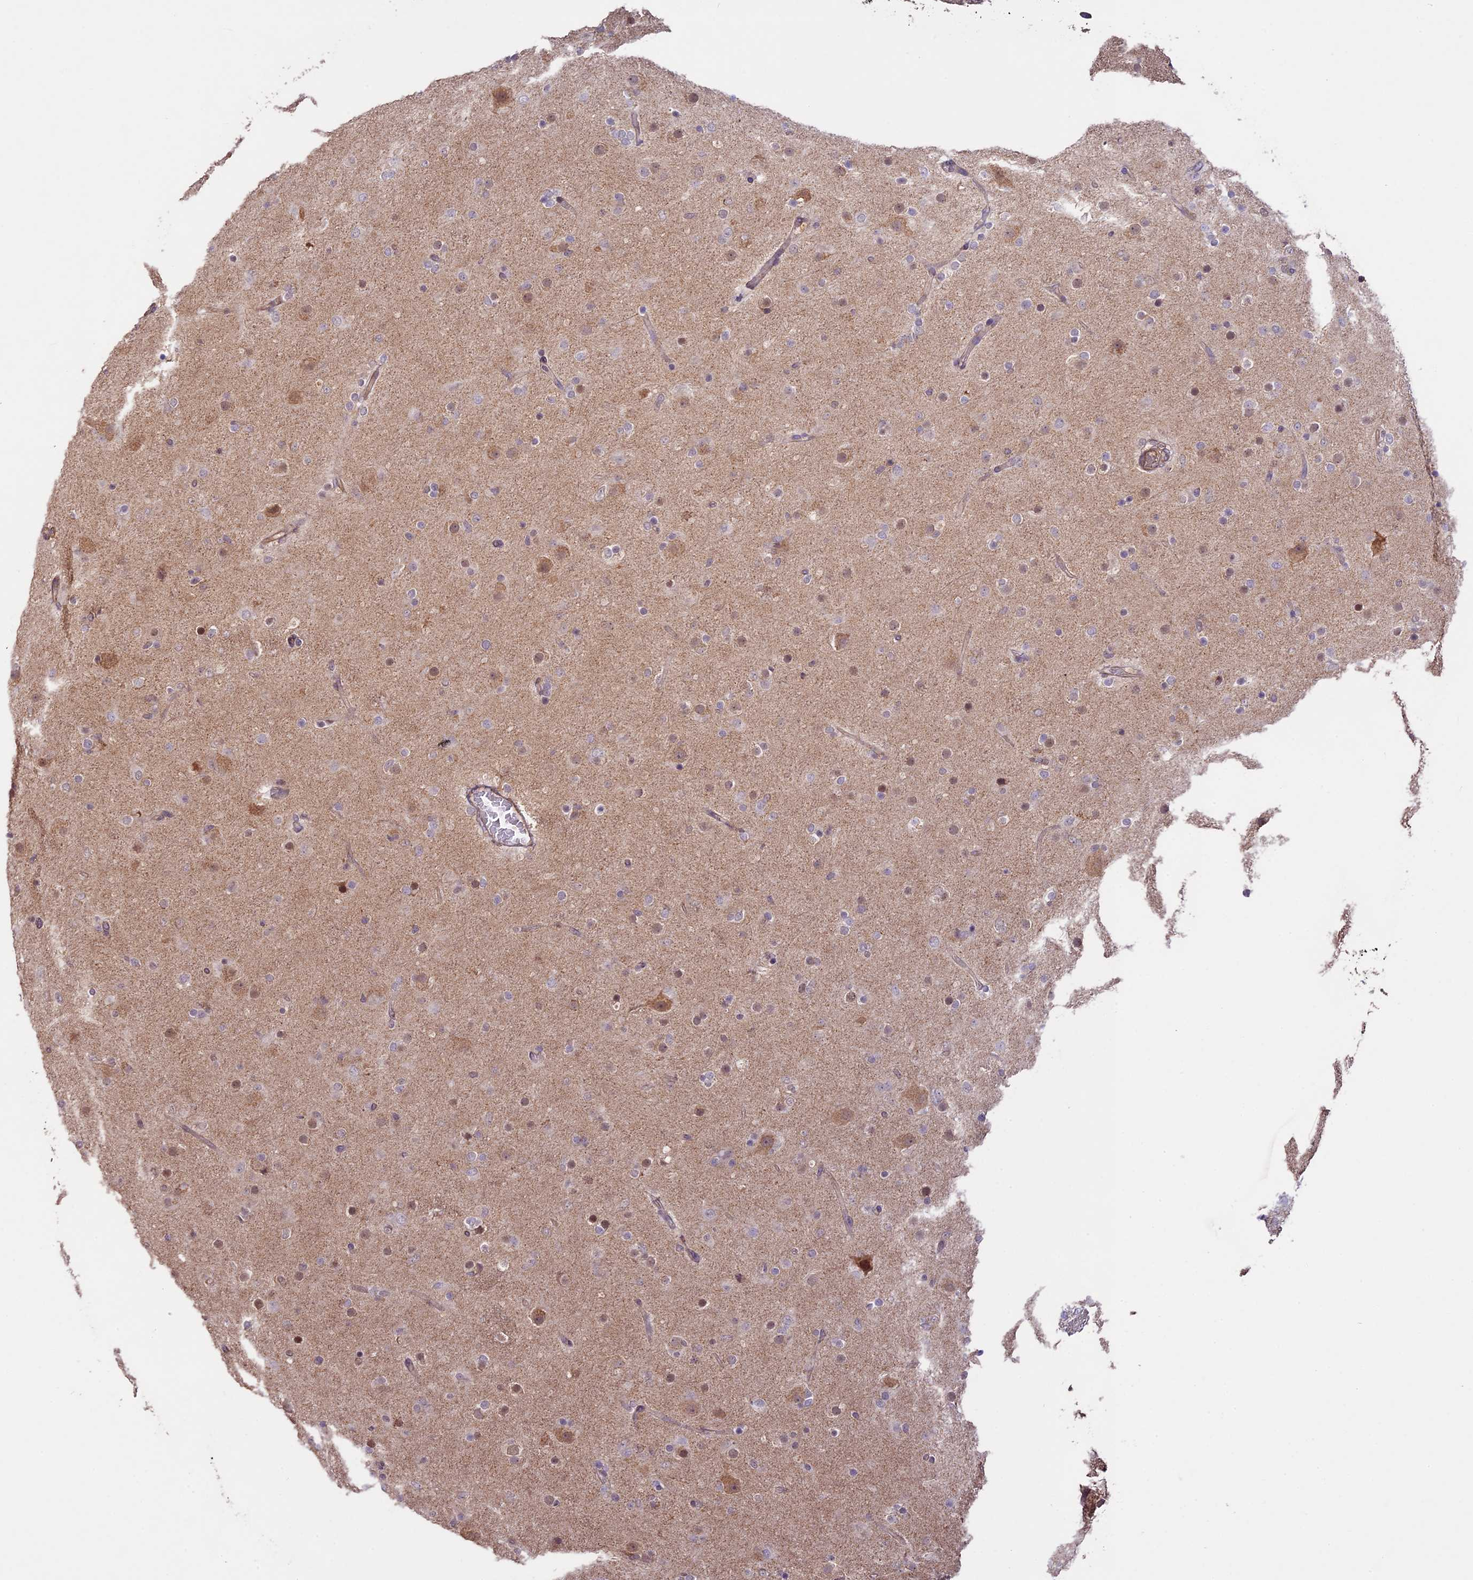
{"staining": {"intensity": "negative", "quantity": "none", "location": "none"}, "tissue": "glioma", "cell_type": "Tumor cells", "image_type": "cancer", "snomed": [{"axis": "morphology", "description": "Glioma, malignant, Low grade"}, {"axis": "topography", "description": "Brain"}], "caption": "A high-resolution image shows immunohistochemistry (IHC) staining of malignant glioma (low-grade), which displays no significant positivity in tumor cells. The staining is performed using DAB brown chromogen with nuclei counter-stained in using hematoxylin.", "gene": "BCAS4", "patient": {"sex": "male", "age": 65}}